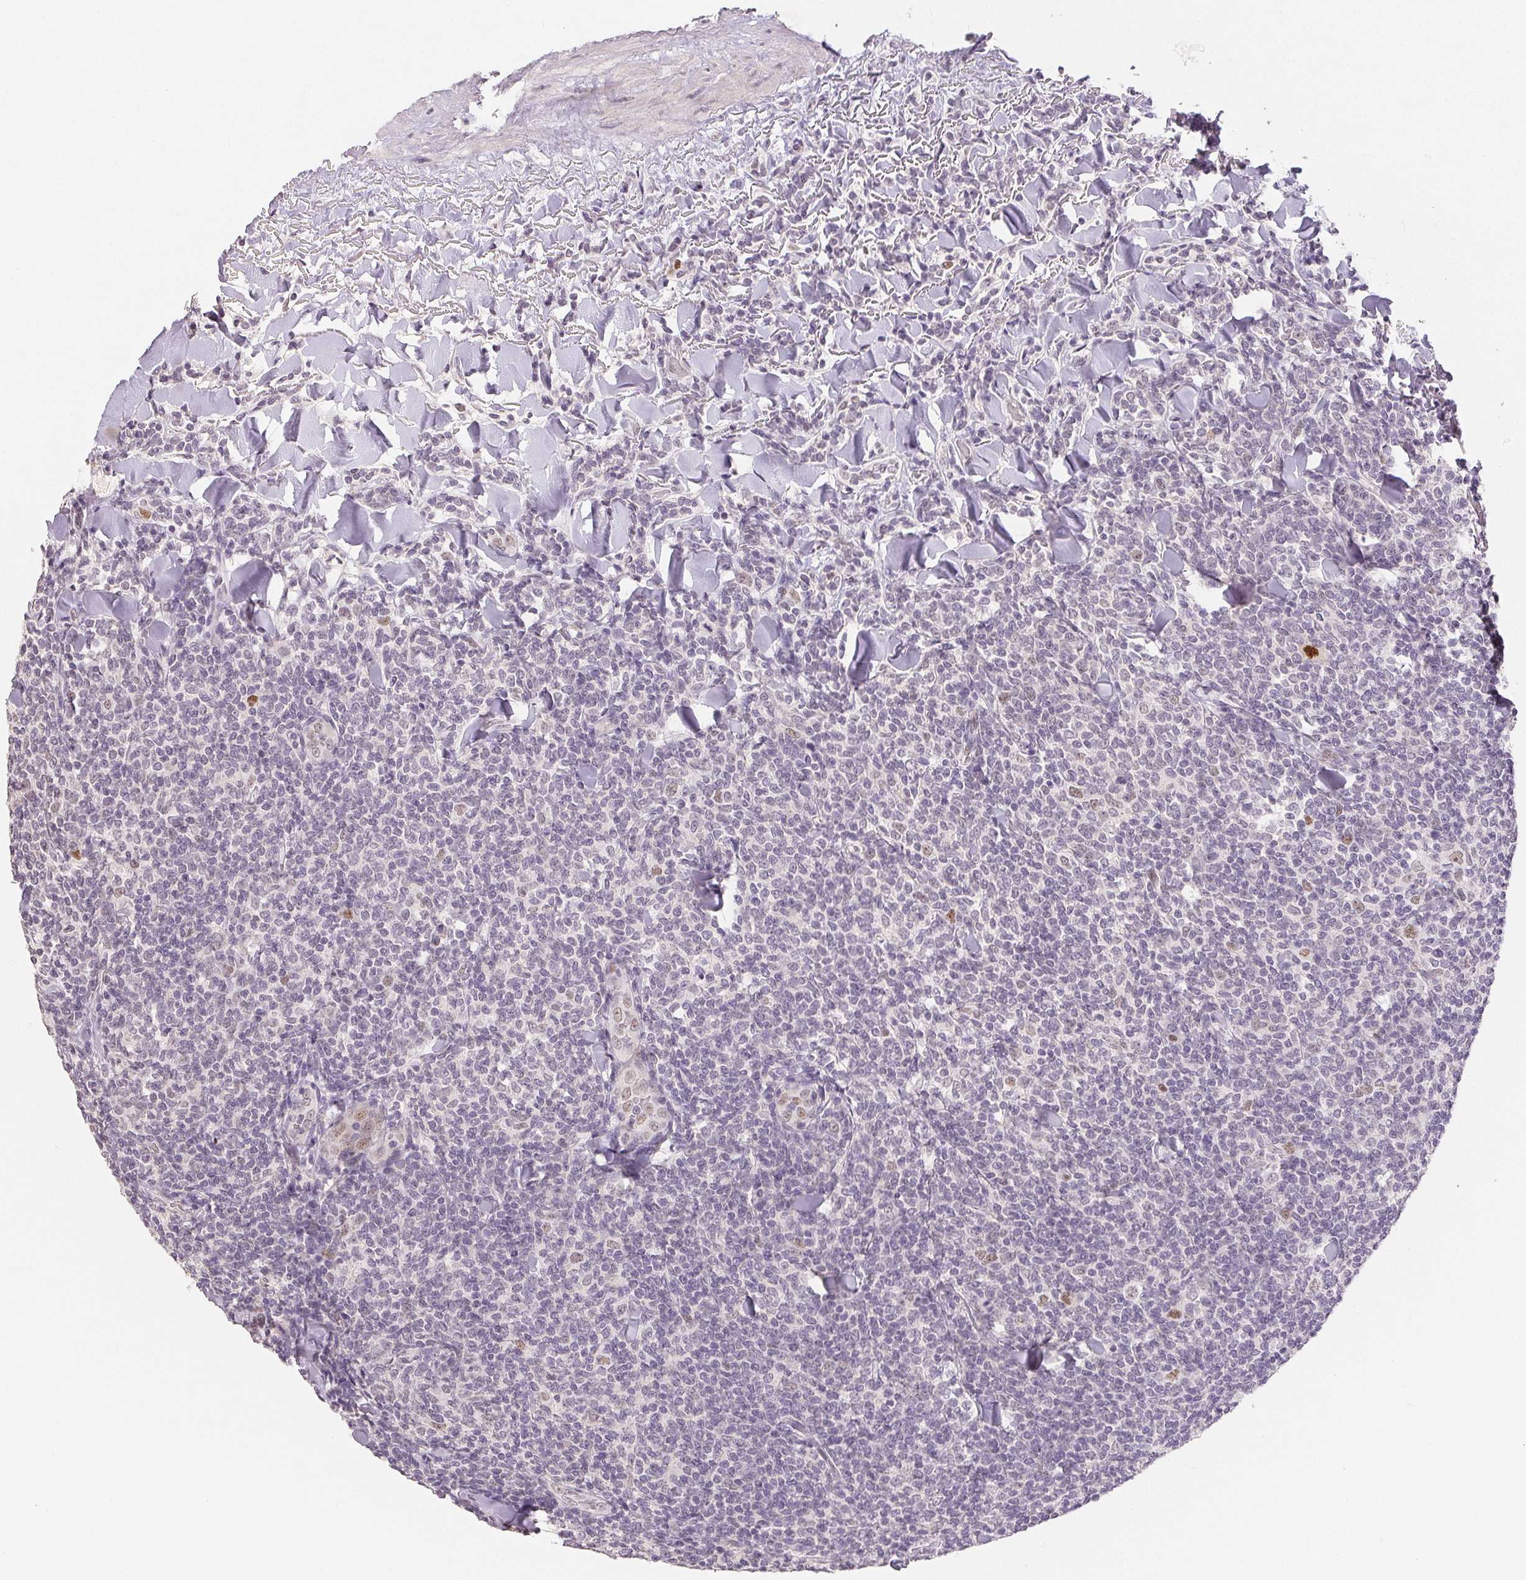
{"staining": {"intensity": "negative", "quantity": "none", "location": "none"}, "tissue": "lymphoma", "cell_type": "Tumor cells", "image_type": "cancer", "snomed": [{"axis": "morphology", "description": "Malignant lymphoma, non-Hodgkin's type, Low grade"}, {"axis": "topography", "description": "Lymph node"}], "caption": "High magnification brightfield microscopy of lymphoma stained with DAB (3,3'-diaminobenzidine) (brown) and counterstained with hematoxylin (blue): tumor cells show no significant expression.", "gene": "POLR3G", "patient": {"sex": "female", "age": 56}}